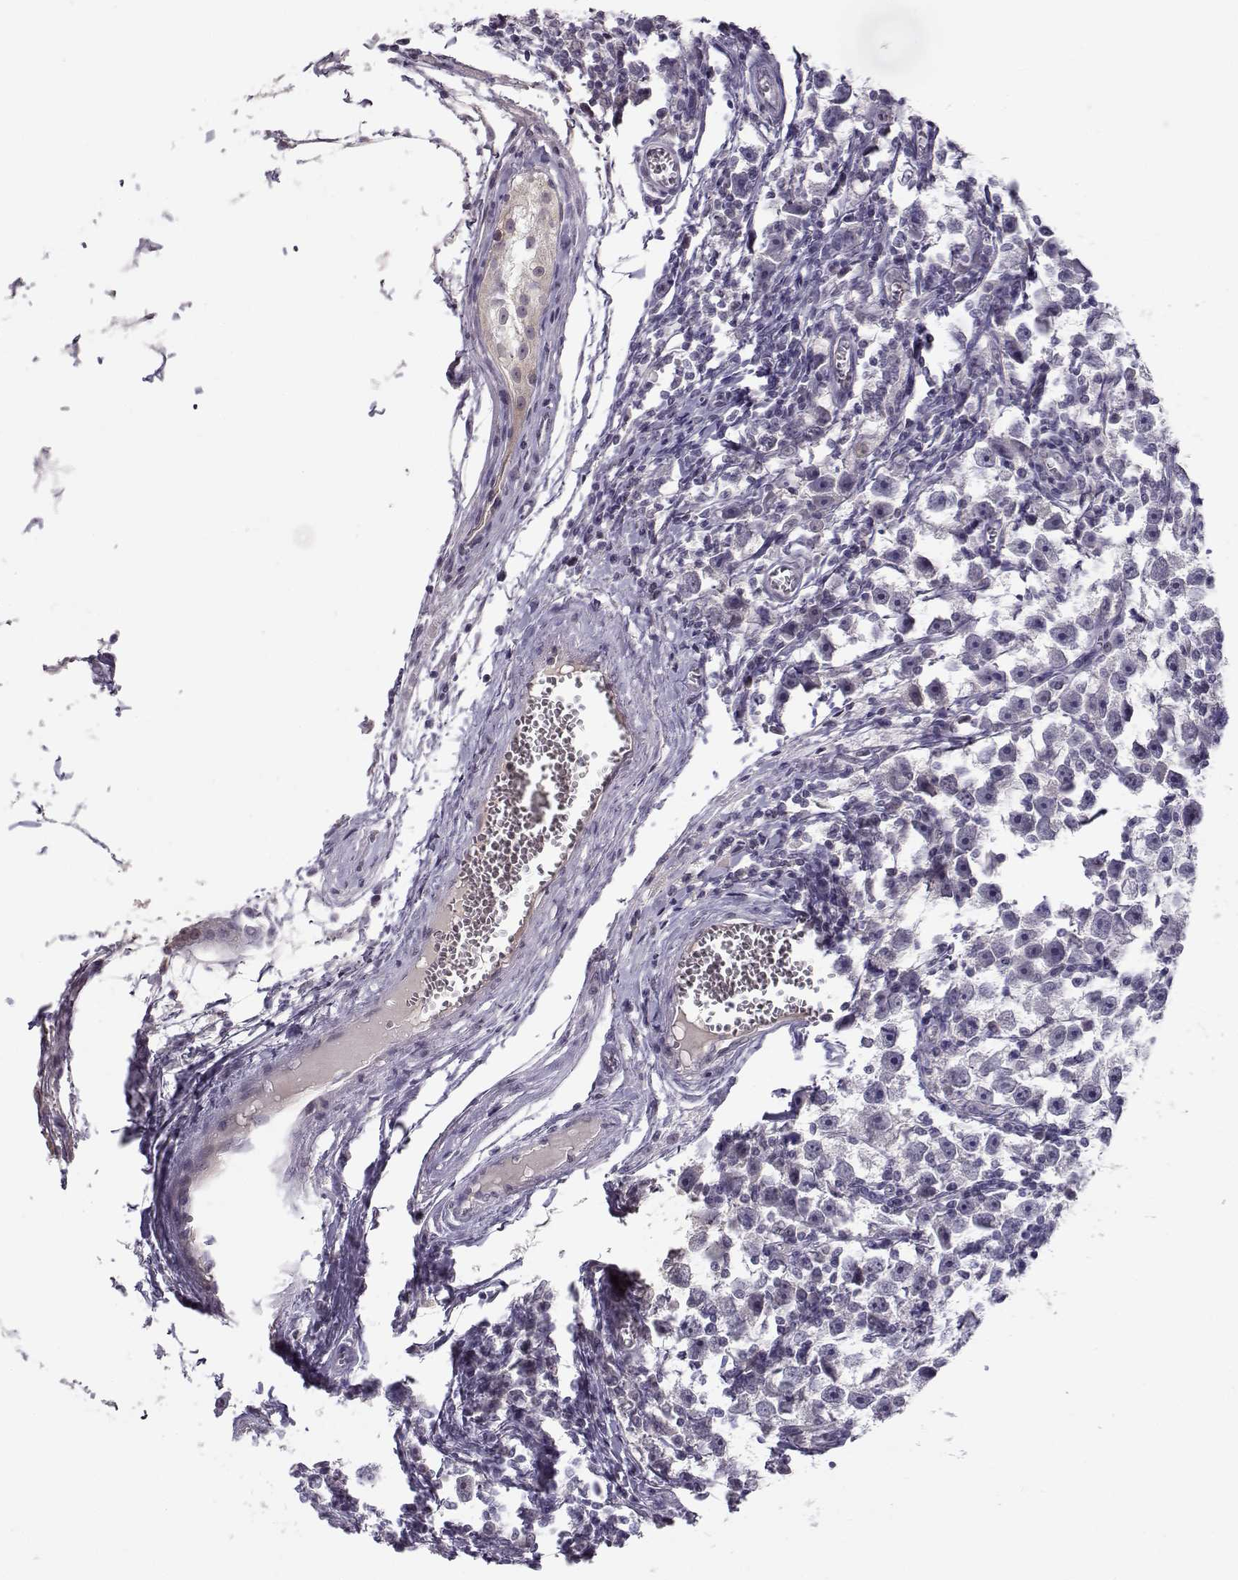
{"staining": {"intensity": "negative", "quantity": "none", "location": "none"}, "tissue": "testis cancer", "cell_type": "Tumor cells", "image_type": "cancer", "snomed": [{"axis": "morphology", "description": "Seminoma, NOS"}, {"axis": "topography", "description": "Testis"}], "caption": "Human testis seminoma stained for a protein using IHC displays no expression in tumor cells.", "gene": "C16orf86", "patient": {"sex": "male", "age": 30}}